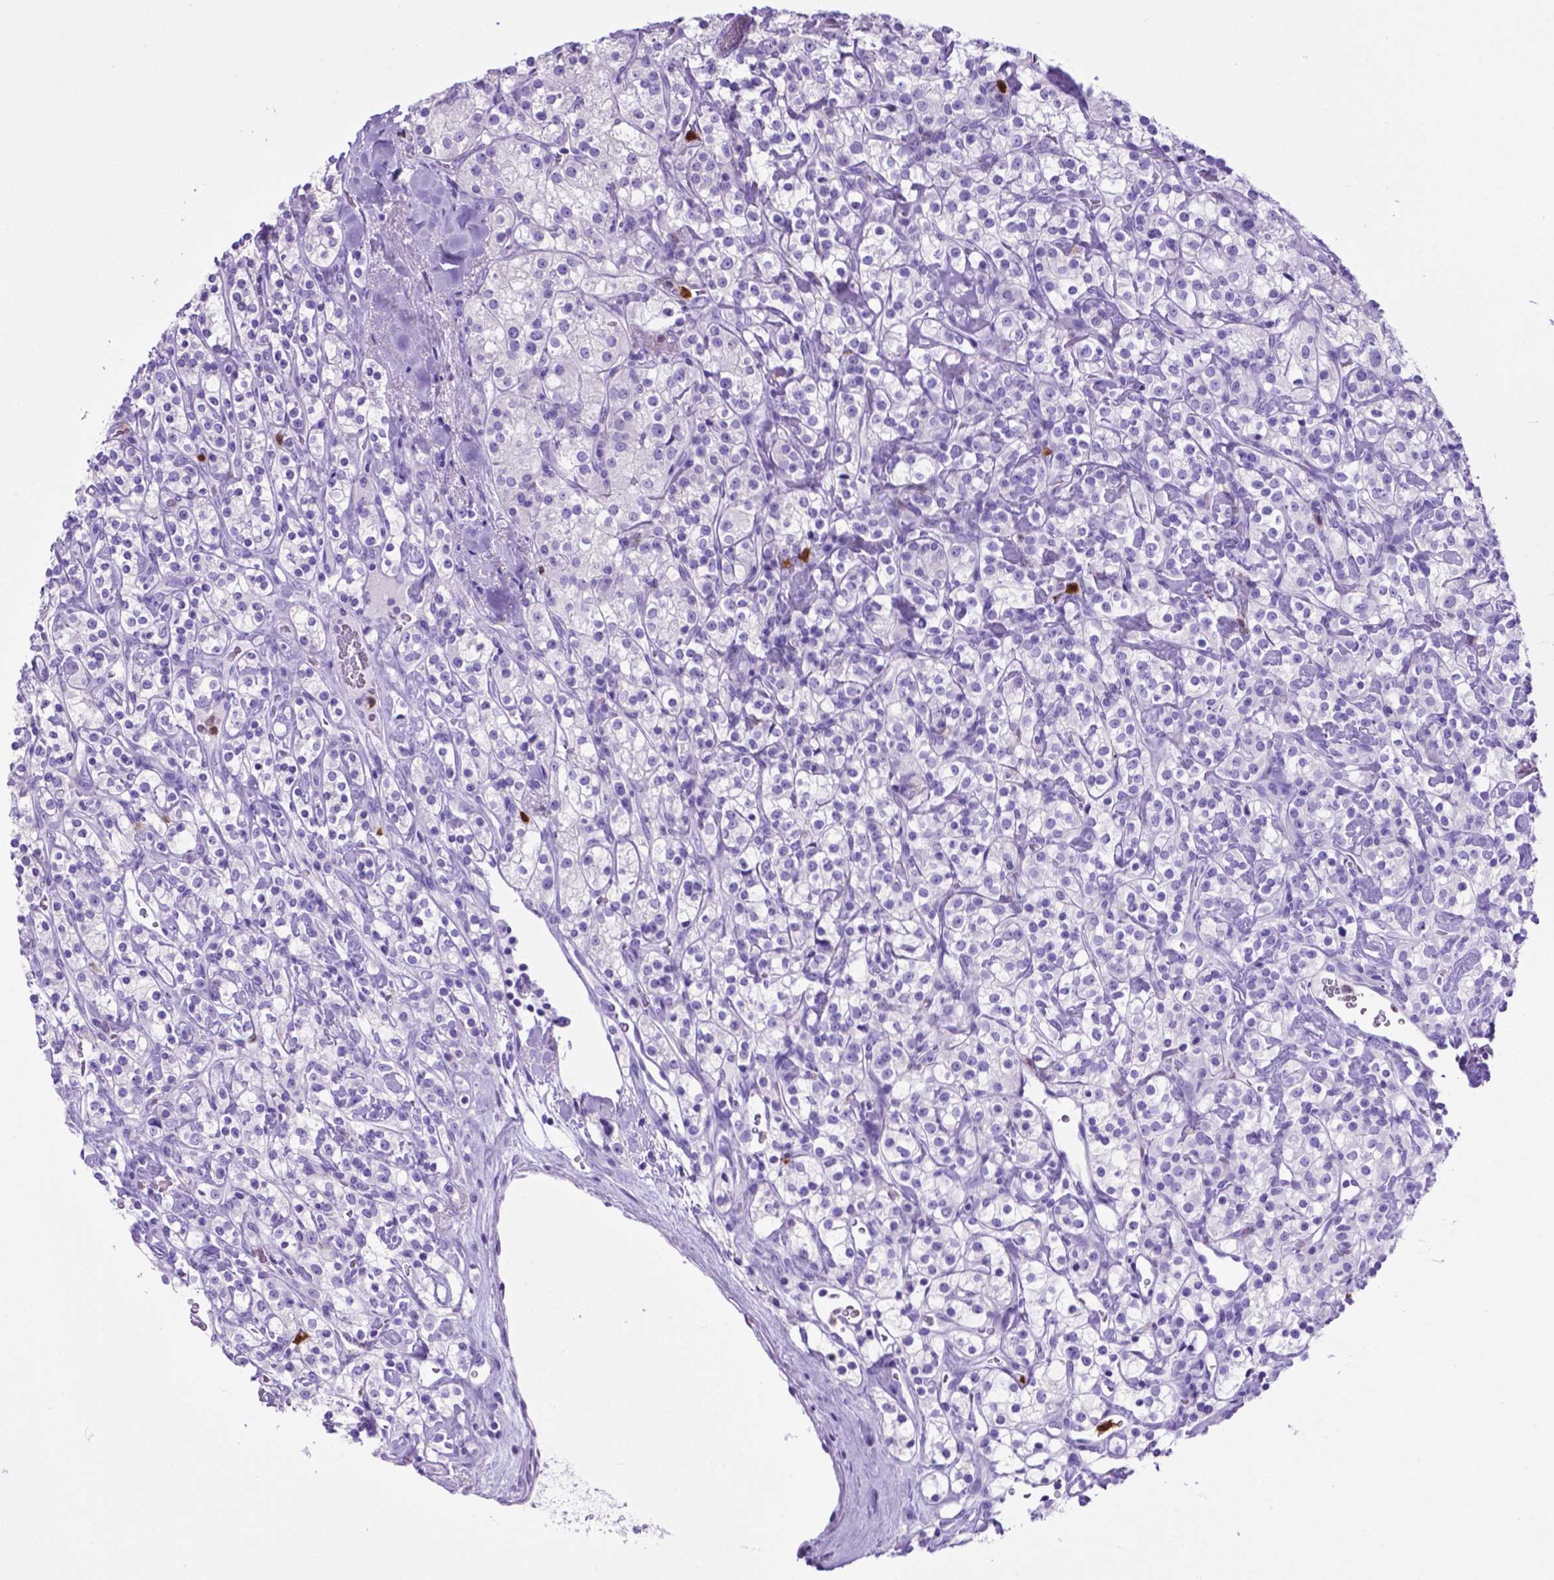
{"staining": {"intensity": "negative", "quantity": "none", "location": "none"}, "tissue": "renal cancer", "cell_type": "Tumor cells", "image_type": "cancer", "snomed": [{"axis": "morphology", "description": "Adenocarcinoma, NOS"}, {"axis": "topography", "description": "Kidney"}], "caption": "Adenocarcinoma (renal) was stained to show a protein in brown. There is no significant positivity in tumor cells.", "gene": "LZTR1", "patient": {"sex": "male", "age": 77}}